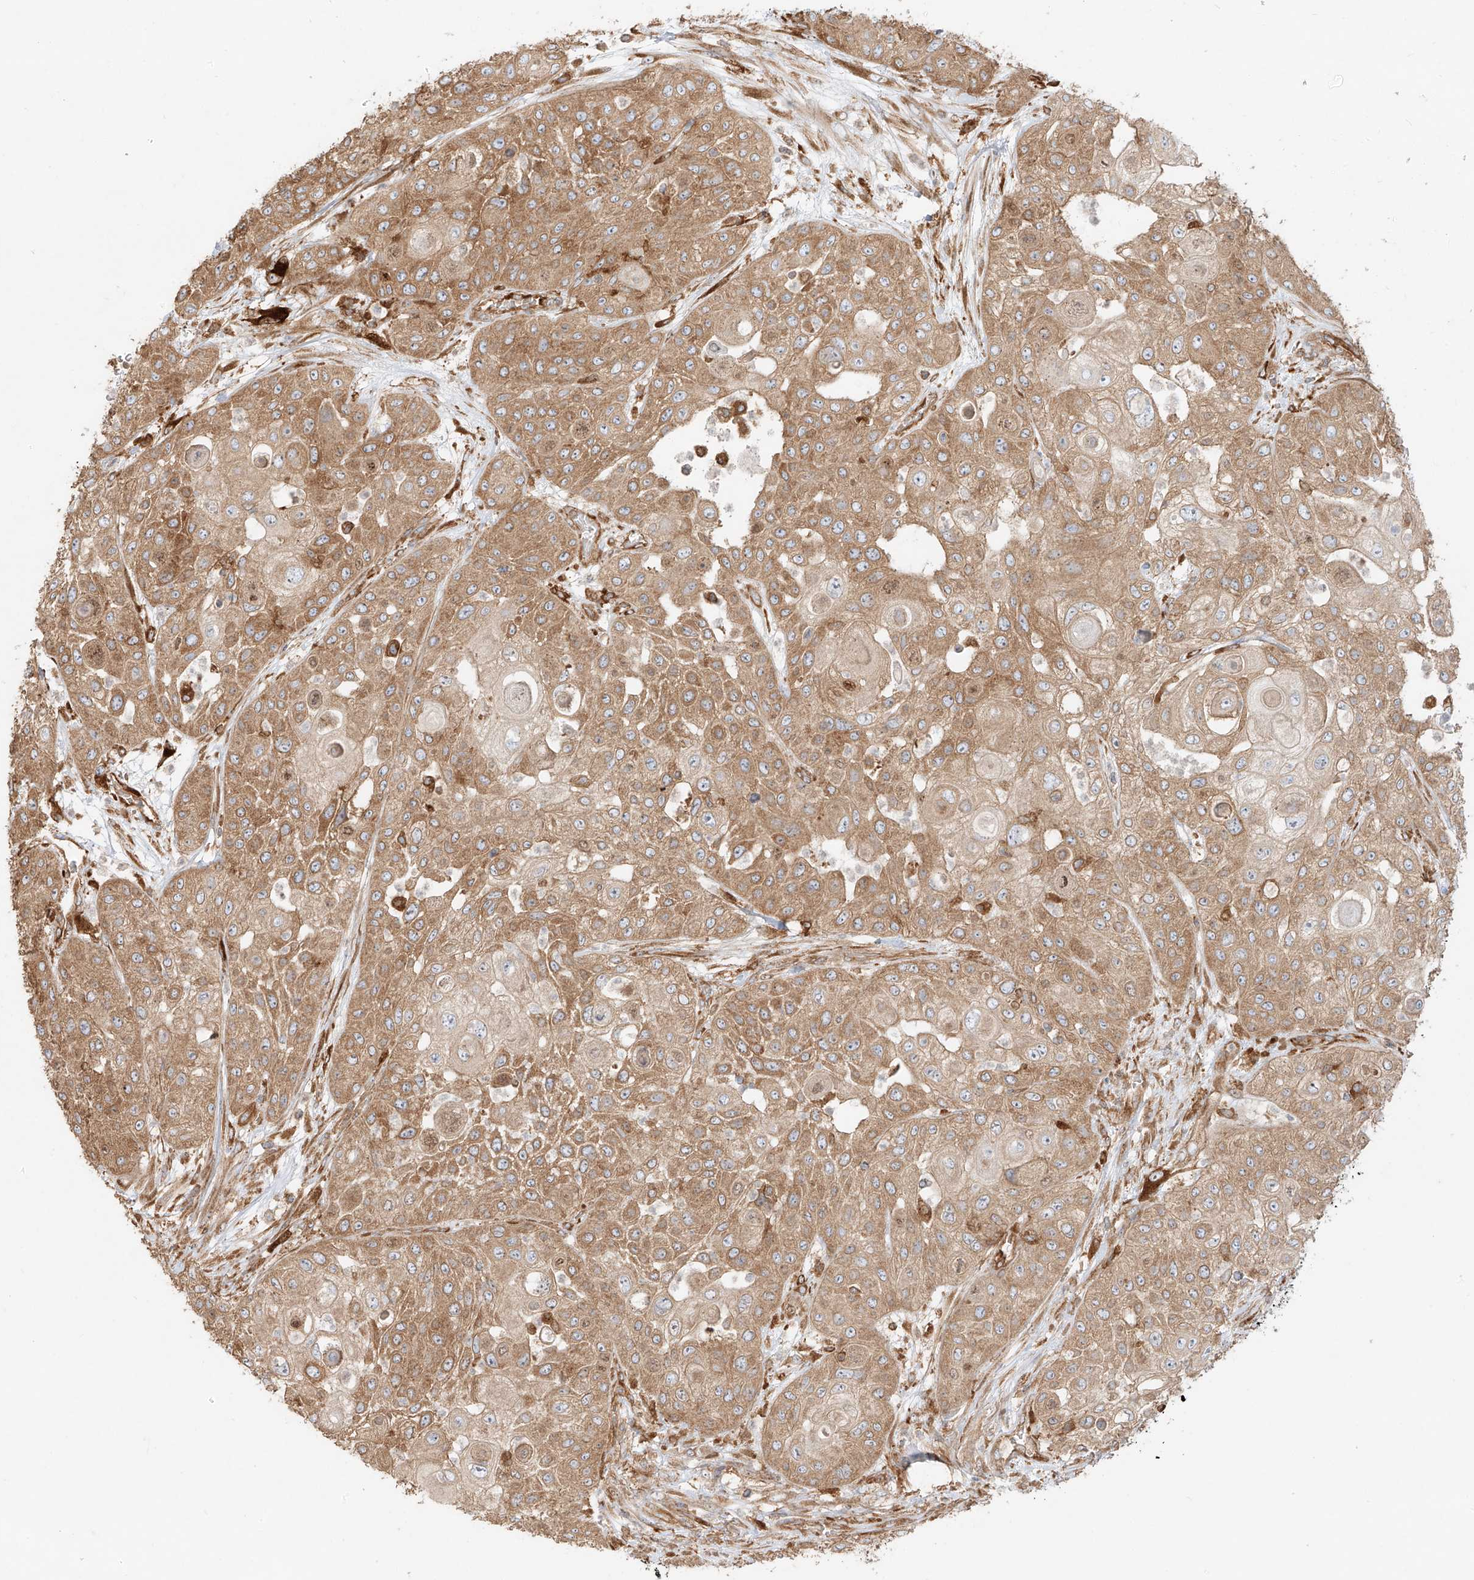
{"staining": {"intensity": "moderate", "quantity": ">75%", "location": "cytoplasmic/membranous"}, "tissue": "urothelial cancer", "cell_type": "Tumor cells", "image_type": "cancer", "snomed": [{"axis": "morphology", "description": "Urothelial carcinoma, High grade"}, {"axis": "topography", "description": "Urinary bladder"}], "caption": "Immunohistochemistry of human high-grade urothelial carcinoma reveals medium levels of moderate cytoplasmic/membranous positivity in about >75% of tumor cells. (Brightfield microscopy of DAB IHC at high magnification).", "gene": "SNX9", "patient": {"sex": "female", "age": 79}}